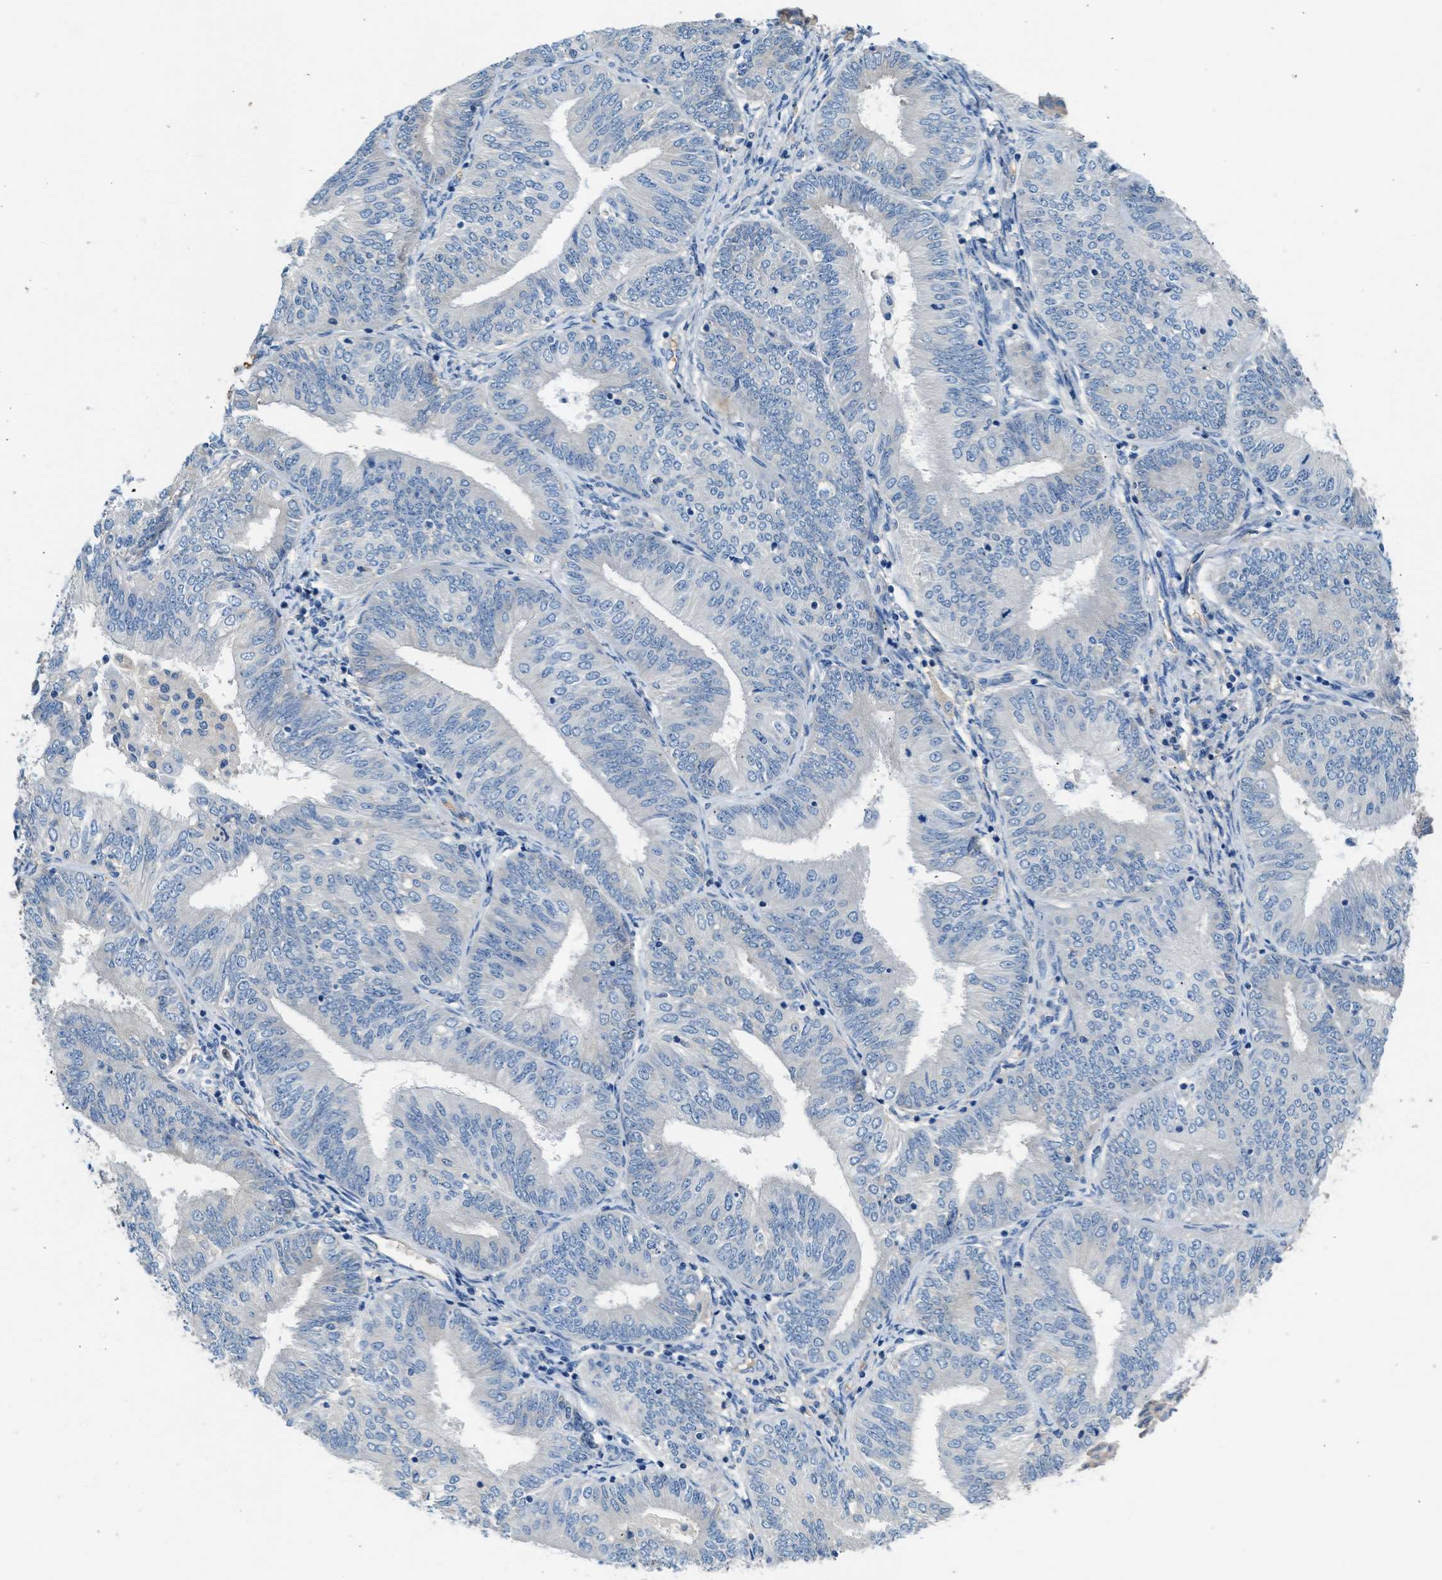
{"staining": {"intensity": "negative", "quantity": "none", "location": "none"}, "tissue": "endometrial cancer", "cell_type": "Tumor cells", "image_type": "cancer", "snomed": [{"axis": "morphology", "description": "Adenocarcinoma, NOS"}, {"axis": "topography", "description": "Endometrium"}], "caption": "Immunohistochemical staining of adenocarcinoma (endometrial) demonstrates no significant expression in tumor cells.", "gene": "RWDD2B", "patient": {"sex": "female", "age": 58}}